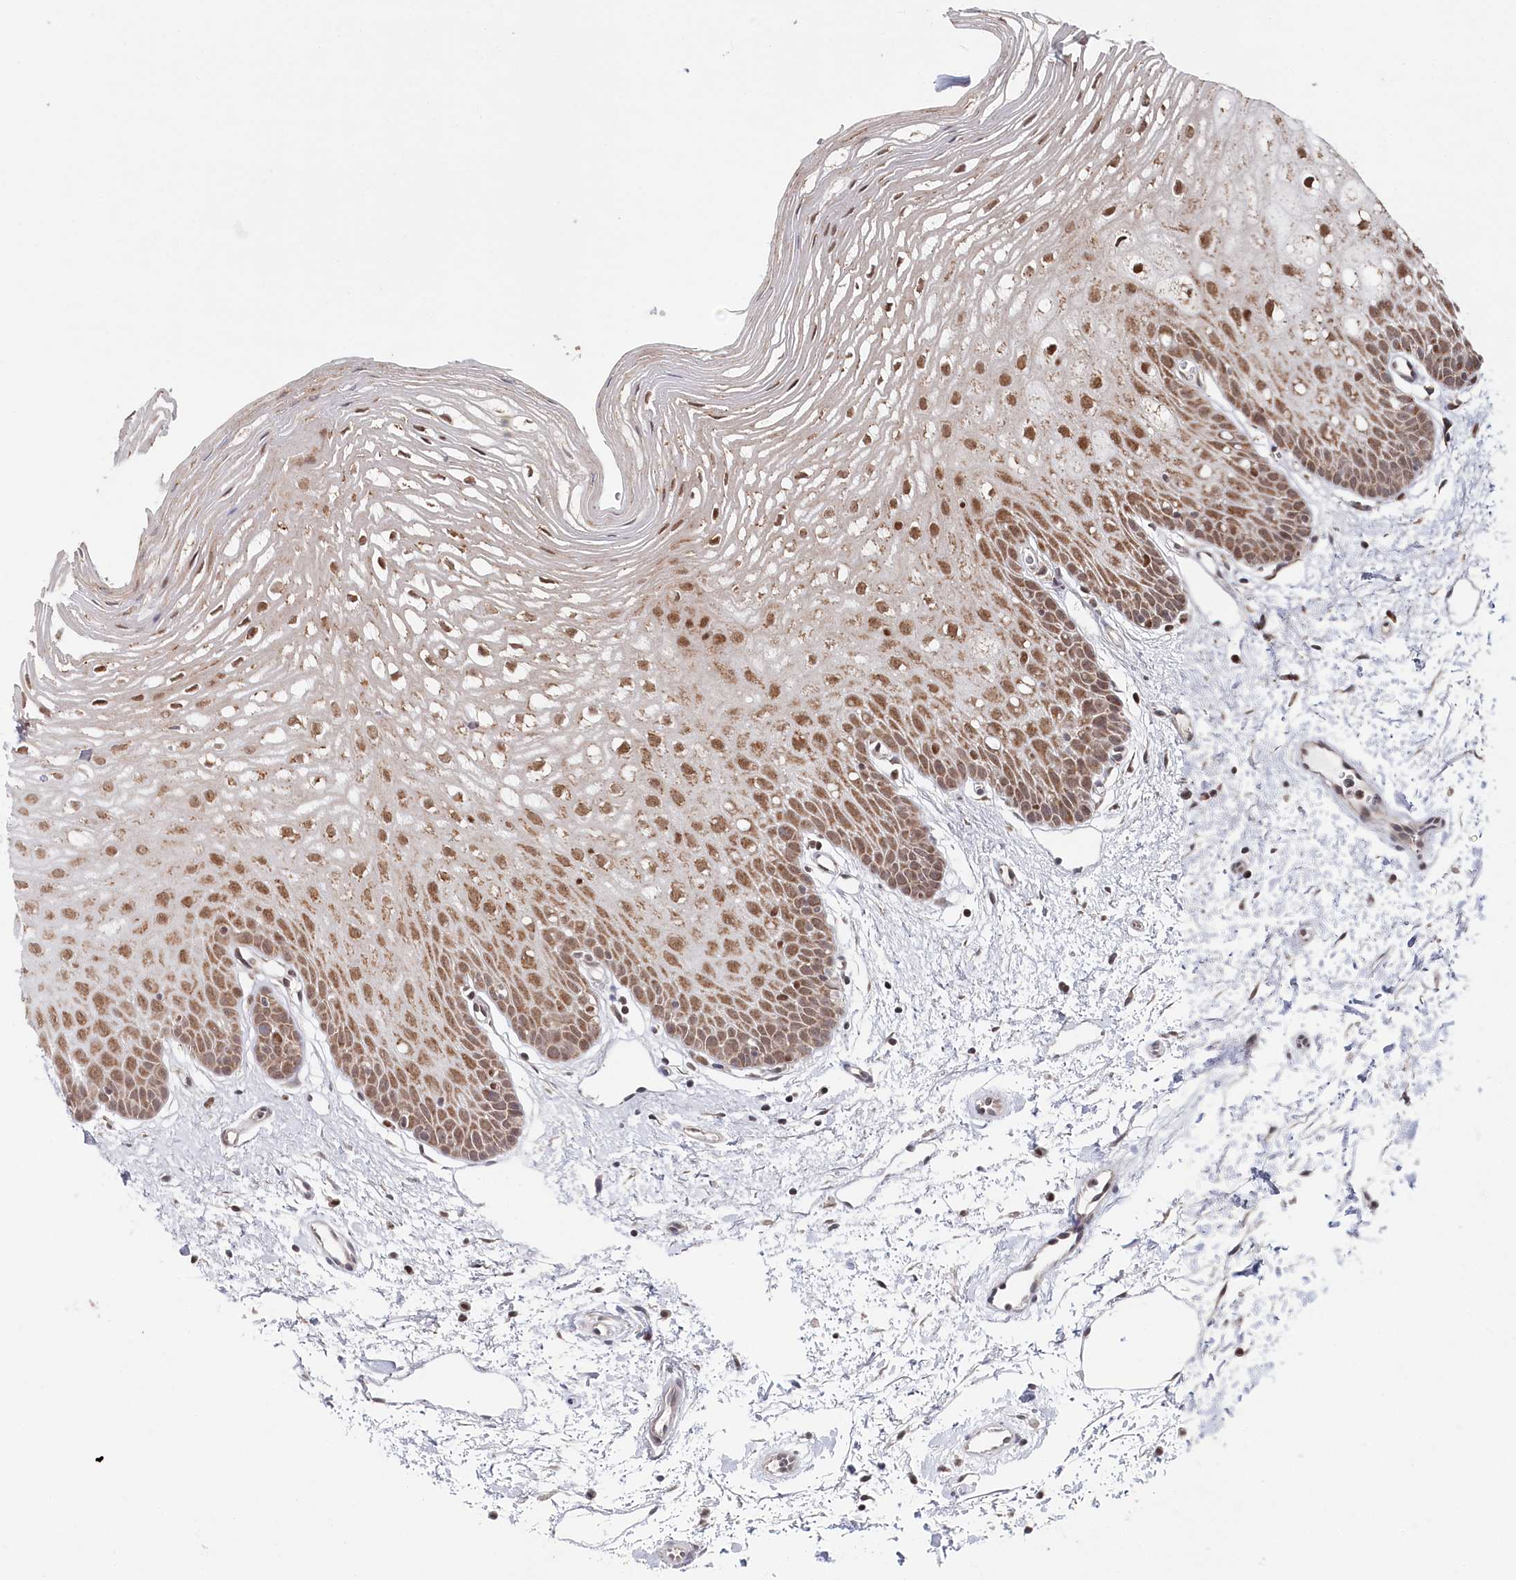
{"staining": {"intensity": "moderate", "quantity": ">75%", "location": "cytoplasmic/membranous,nuclear"}, "tissue": "oral mucosa", "cell_type": "Squamous epithelial cells", "image_type": "normal", "snomed": [{"axis": "morphology", "description": "Normal tissue, NOS"}, {"axis": "topography", "description": "Oral tissue"}, {"axis": "topography", "description": "Tounge, NOS"}], "caption": "High-power microscopy captured an immunohistochemistry image of normal oral mucosa, revealing moderate cytoplasmic/membranous,nuclear positivity in about >75% of squamous epithelial cells. Using DAB (brown) and hematoxylin (blue) stains, captured at high magnification using brightfield microscopy.", "gene": "WAPL", "patient": {"sex": "female", "age": 73}}